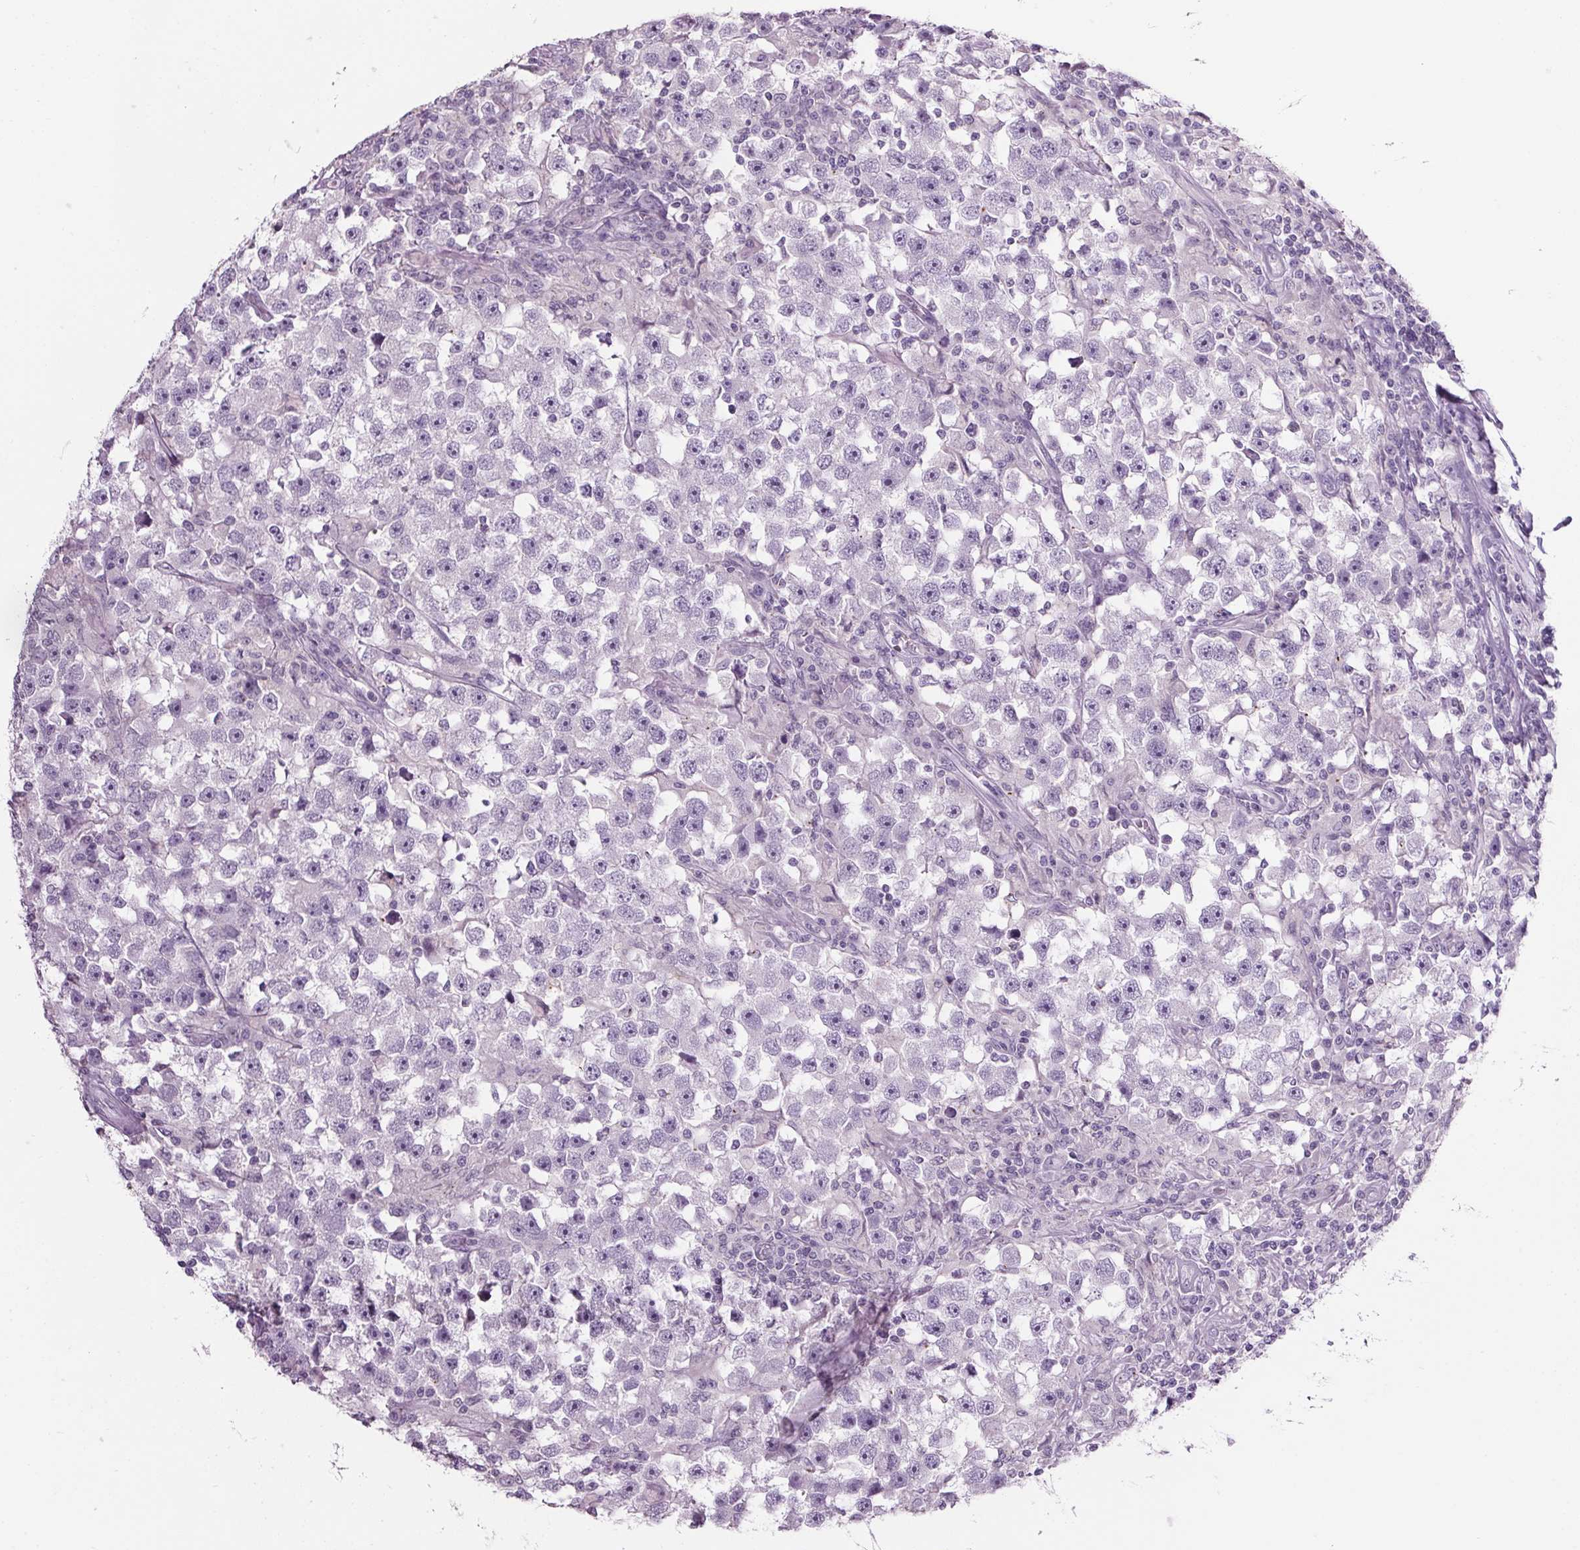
{"staining": {"intensity": "negative", "quantity": "none", "location": "none"}, "tissue": "testis cancer", "cell_type": "Tumor cells", "image_type": "cancer", "snomed": [{"axis": "morphology", "description": "Seminoma, NOS"}, {"axis": "topography", "description": "Testis"}], "caption": "A micrograph of human testis seminoma is negative for staining in tumor cells. Nuclei are stained in blue.", "gene": "PPP1R1A", "patient": {"sex": "male", "age": 33}}